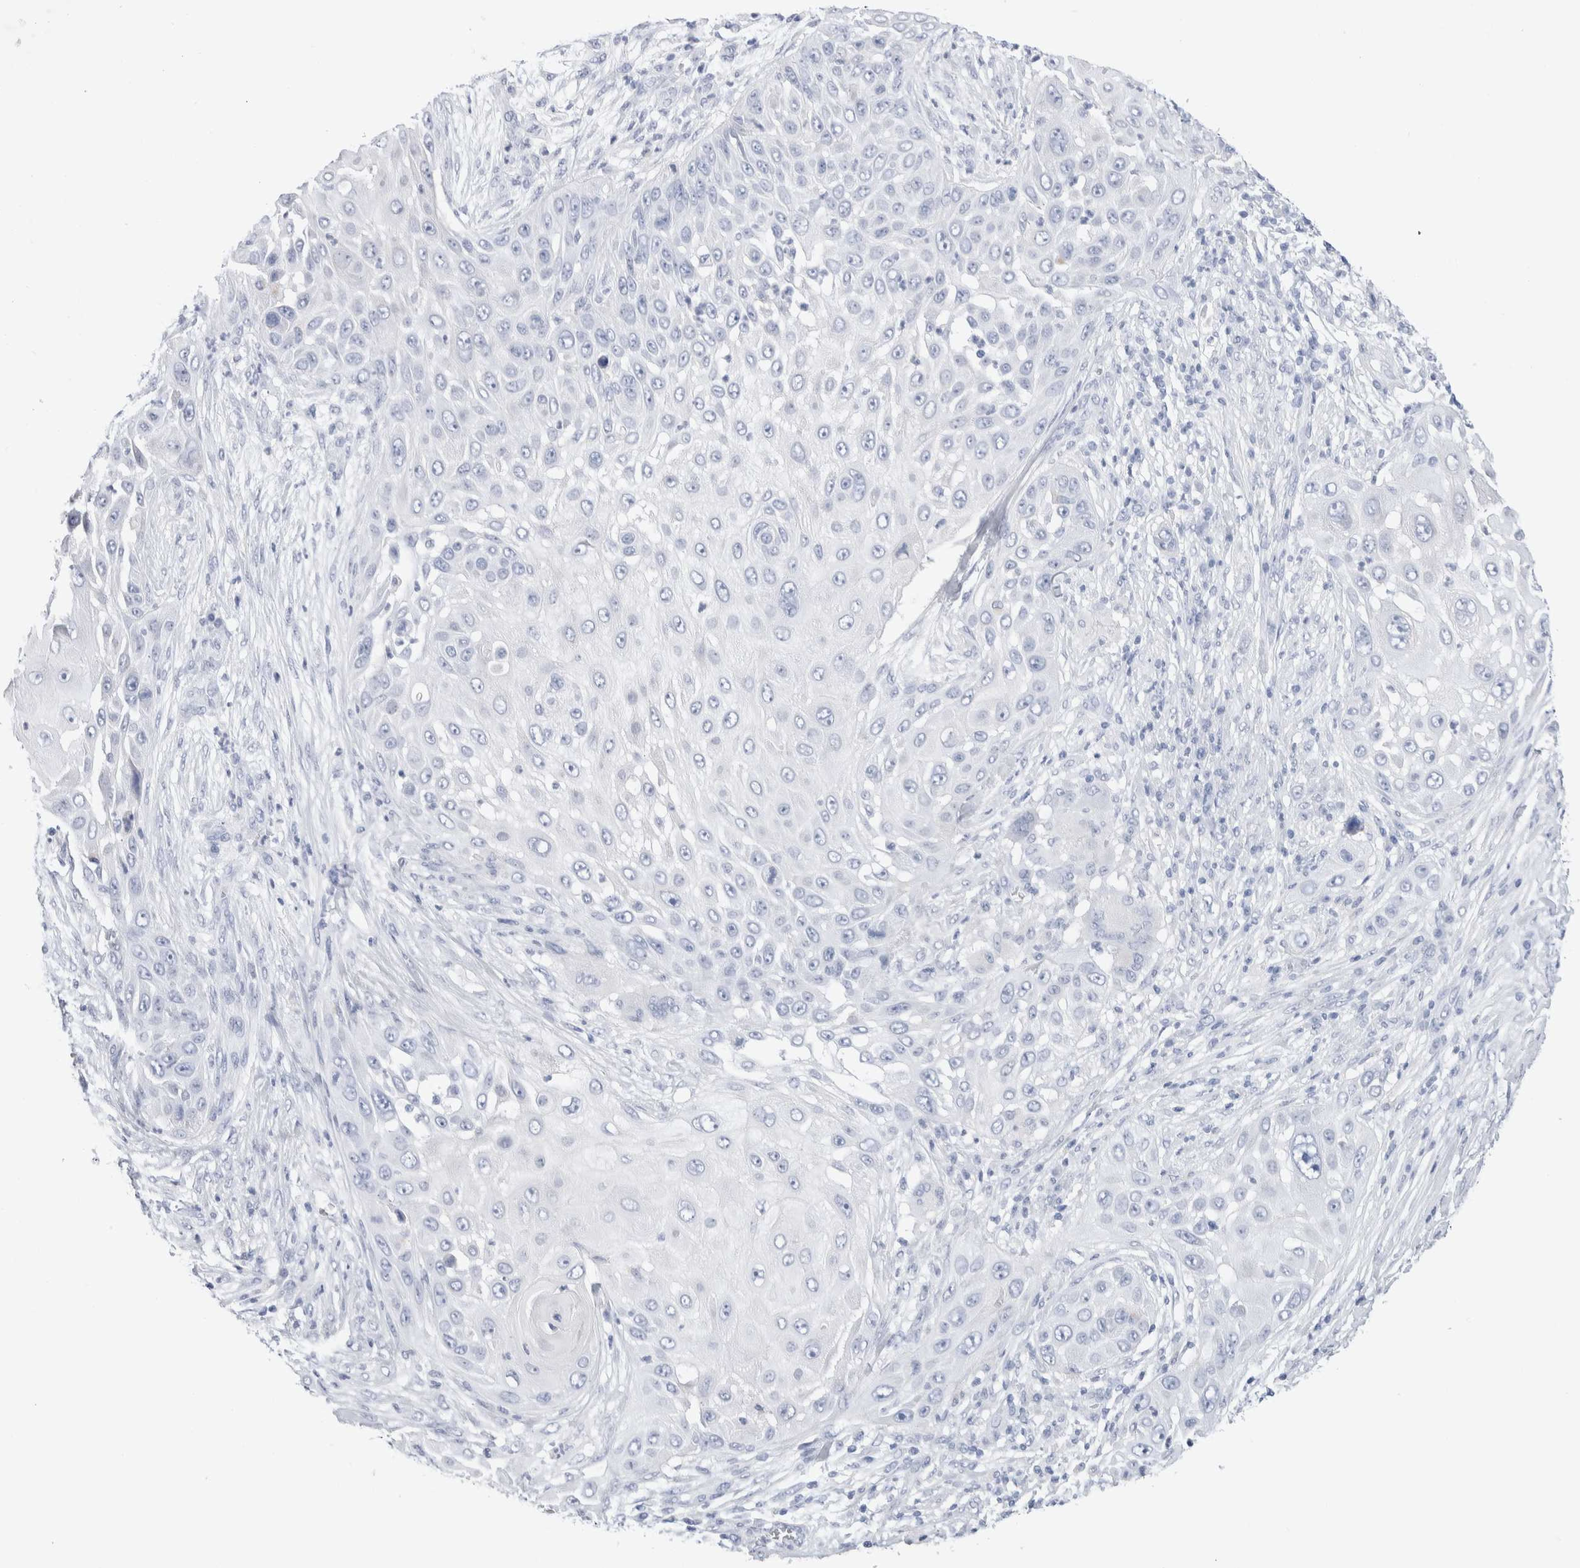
{"staining": {"intensity": "negative", "quantity": "none", "location": "none"}, "tissue": "skin cancer", "cell_type": "Tumor cells", "image_type": "cancer", "snomed": [{"axis": "morphology", "description": "Squamous cell carcinoma, NOS"}, {"axis": "topography", "description": "Skin"}], "caption": "The micrograph shows no staining of tumor cells in squamous cell carcinoma (skin).", "gene": "GDA", "patient": {"sex": "female", "age": 44}}